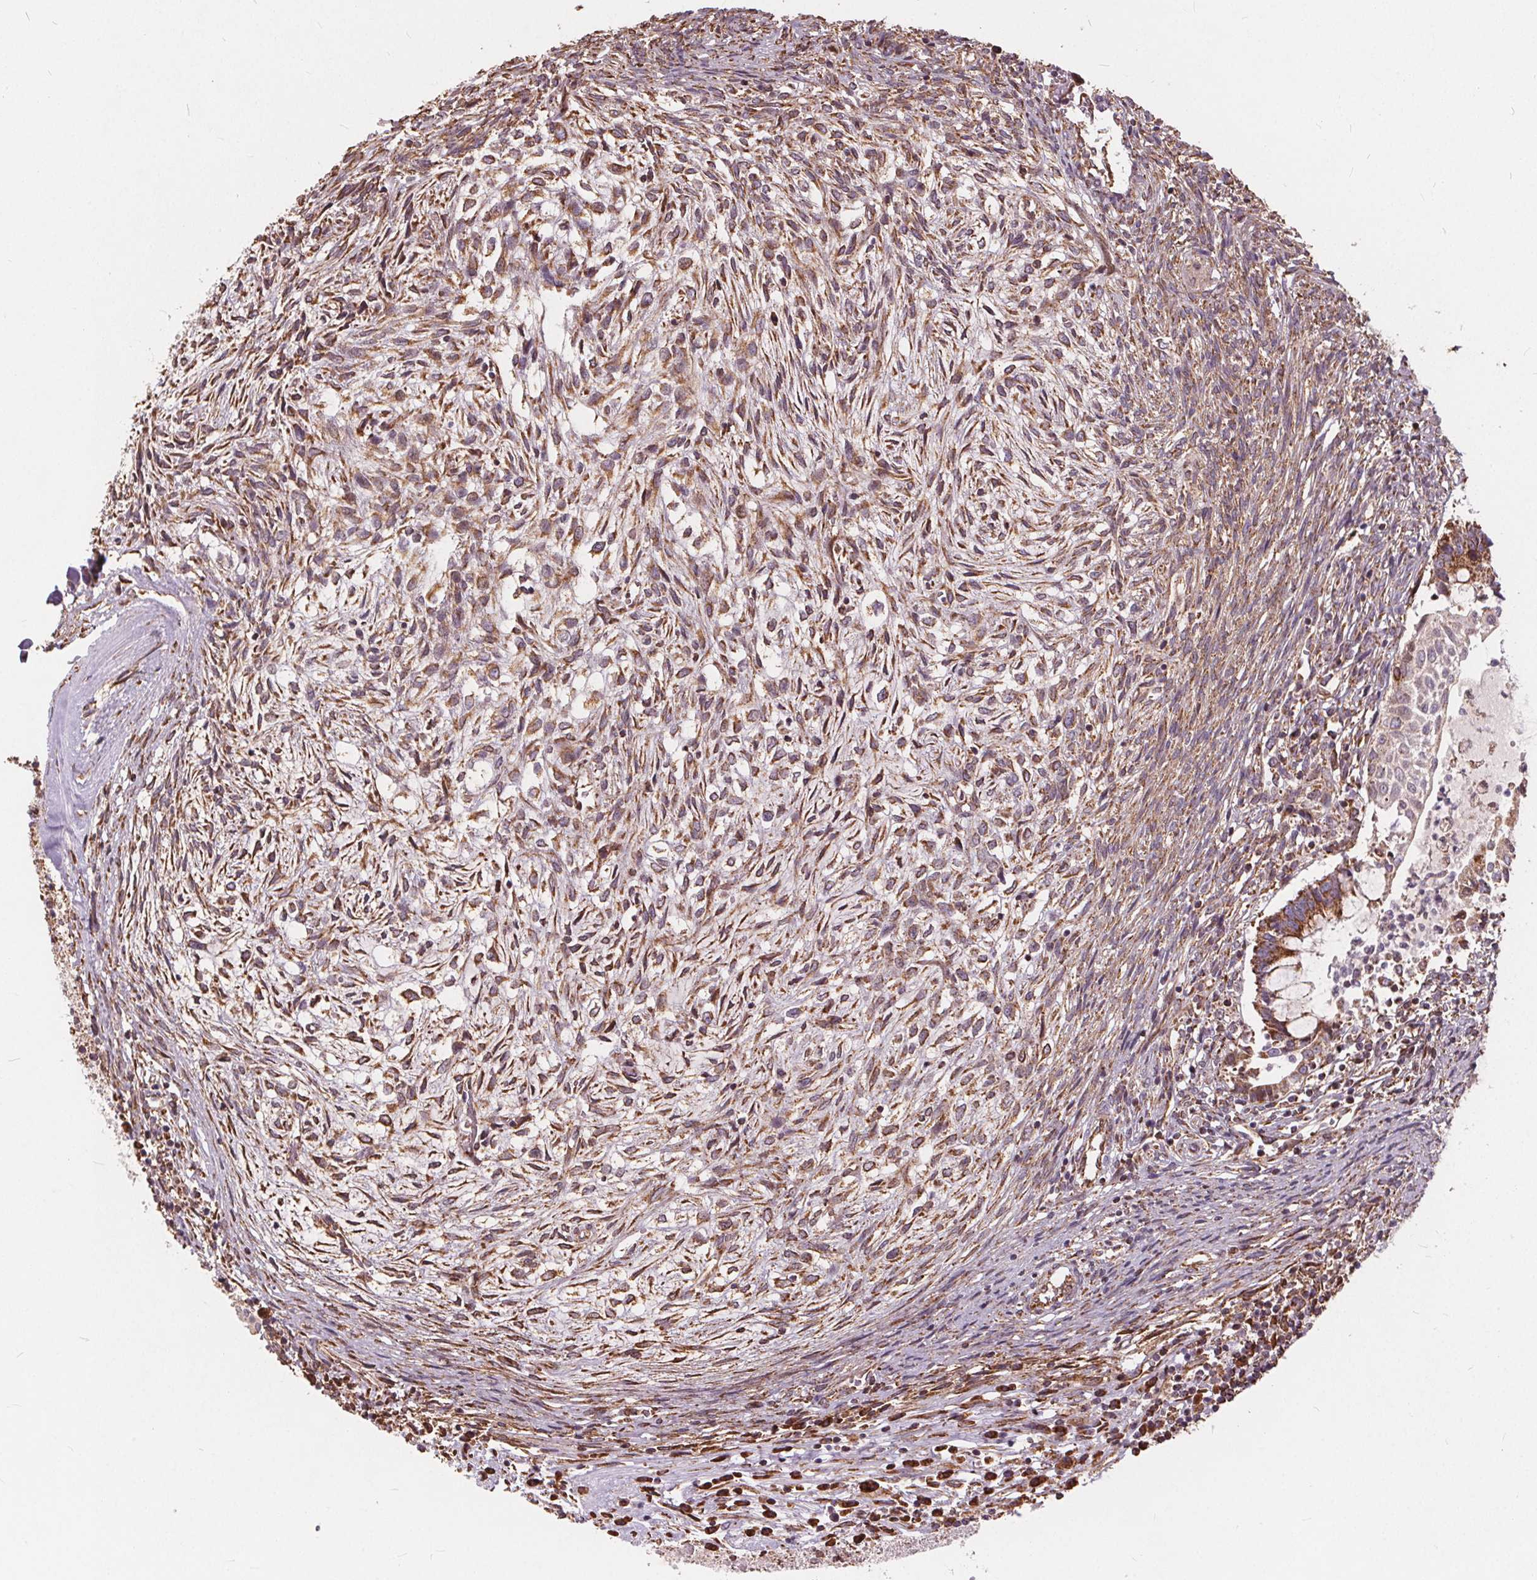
{"staining": {"intensity": "strong", "quantity": ">75%", "location": "cytoplasmic/membranous"}, "tissue": "testis cancer", "cell_type": "Tumor cells", "image_type": "cancer", "snomed": [{"axis": "morphology", "description": "Carcinoma, Embryonal, NOS"}, {"axis": "topography", "description": "Testis"}], "caption": "IHC (DAB) staining of human testis cancer reveals strong cytoplasmic/membranous protein staining in approximately >75% of tumor cells.", "gene": "PLSCR3", "patient": {"sex": "male", "age": 37}}